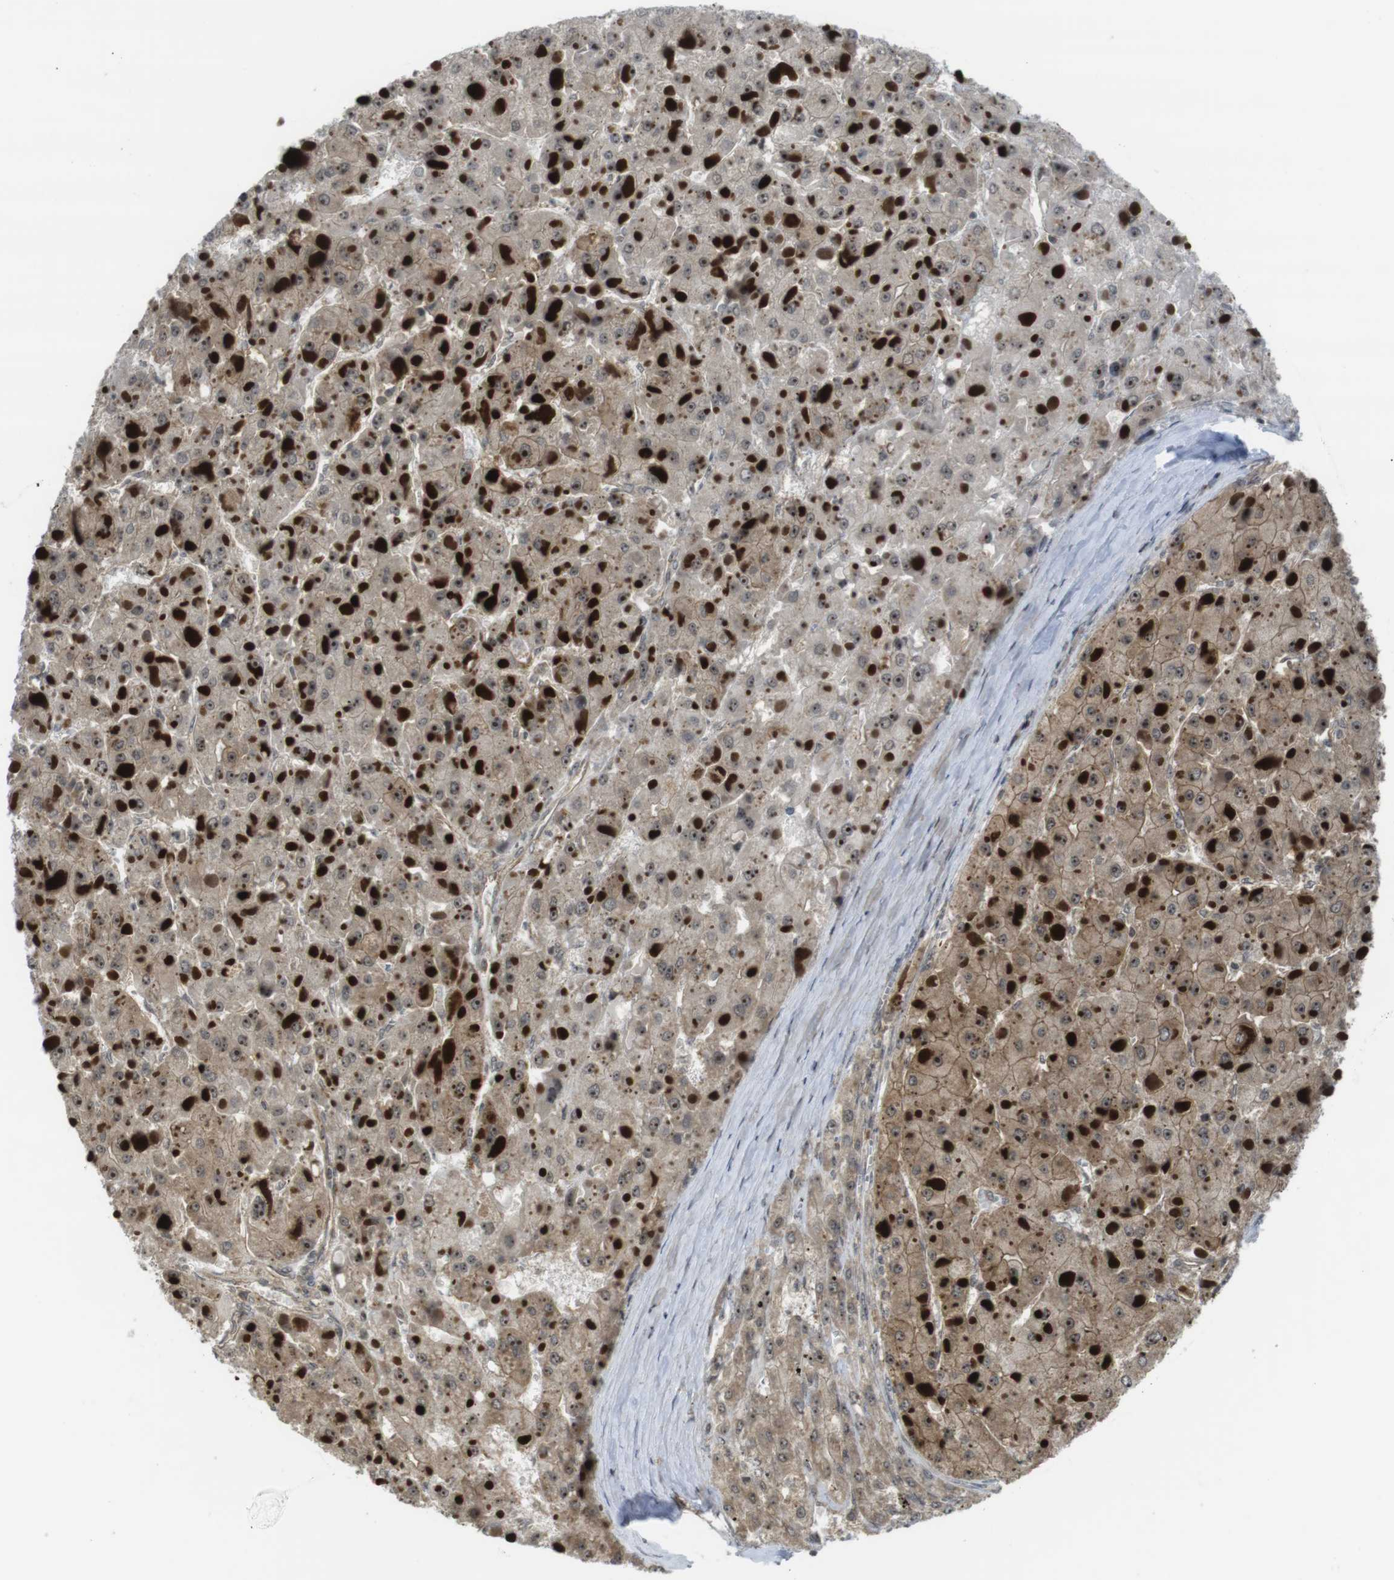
{"staining": {"intensity": "moderate", "quantity": ">75%", "location": "cytoplasmic/membranous,nuclear"}, "tissue": "liver cancer", "cell_type": "Tumor cells", "image_type": "cancer", "snomed": [{"axis": "morphology", "description": "Carcinoma, Hepatocellular, NOS"}, {"axis": "topography", "description": "Liver"}], "caption": "Immunohistochemical staining of liver cancer reveals medium levels of moderate cytoplasmic/membranous and nuclear protein staining in approximately >75% of tumor cells. Using DAB (3,3'-diaminobenzidine) (brown) and hematoxylin (blue) stains, captured at high magnification using brightfield microscopy.", "gene": "CC2D1A", "patient": {"sex": "female", "age": 73}}